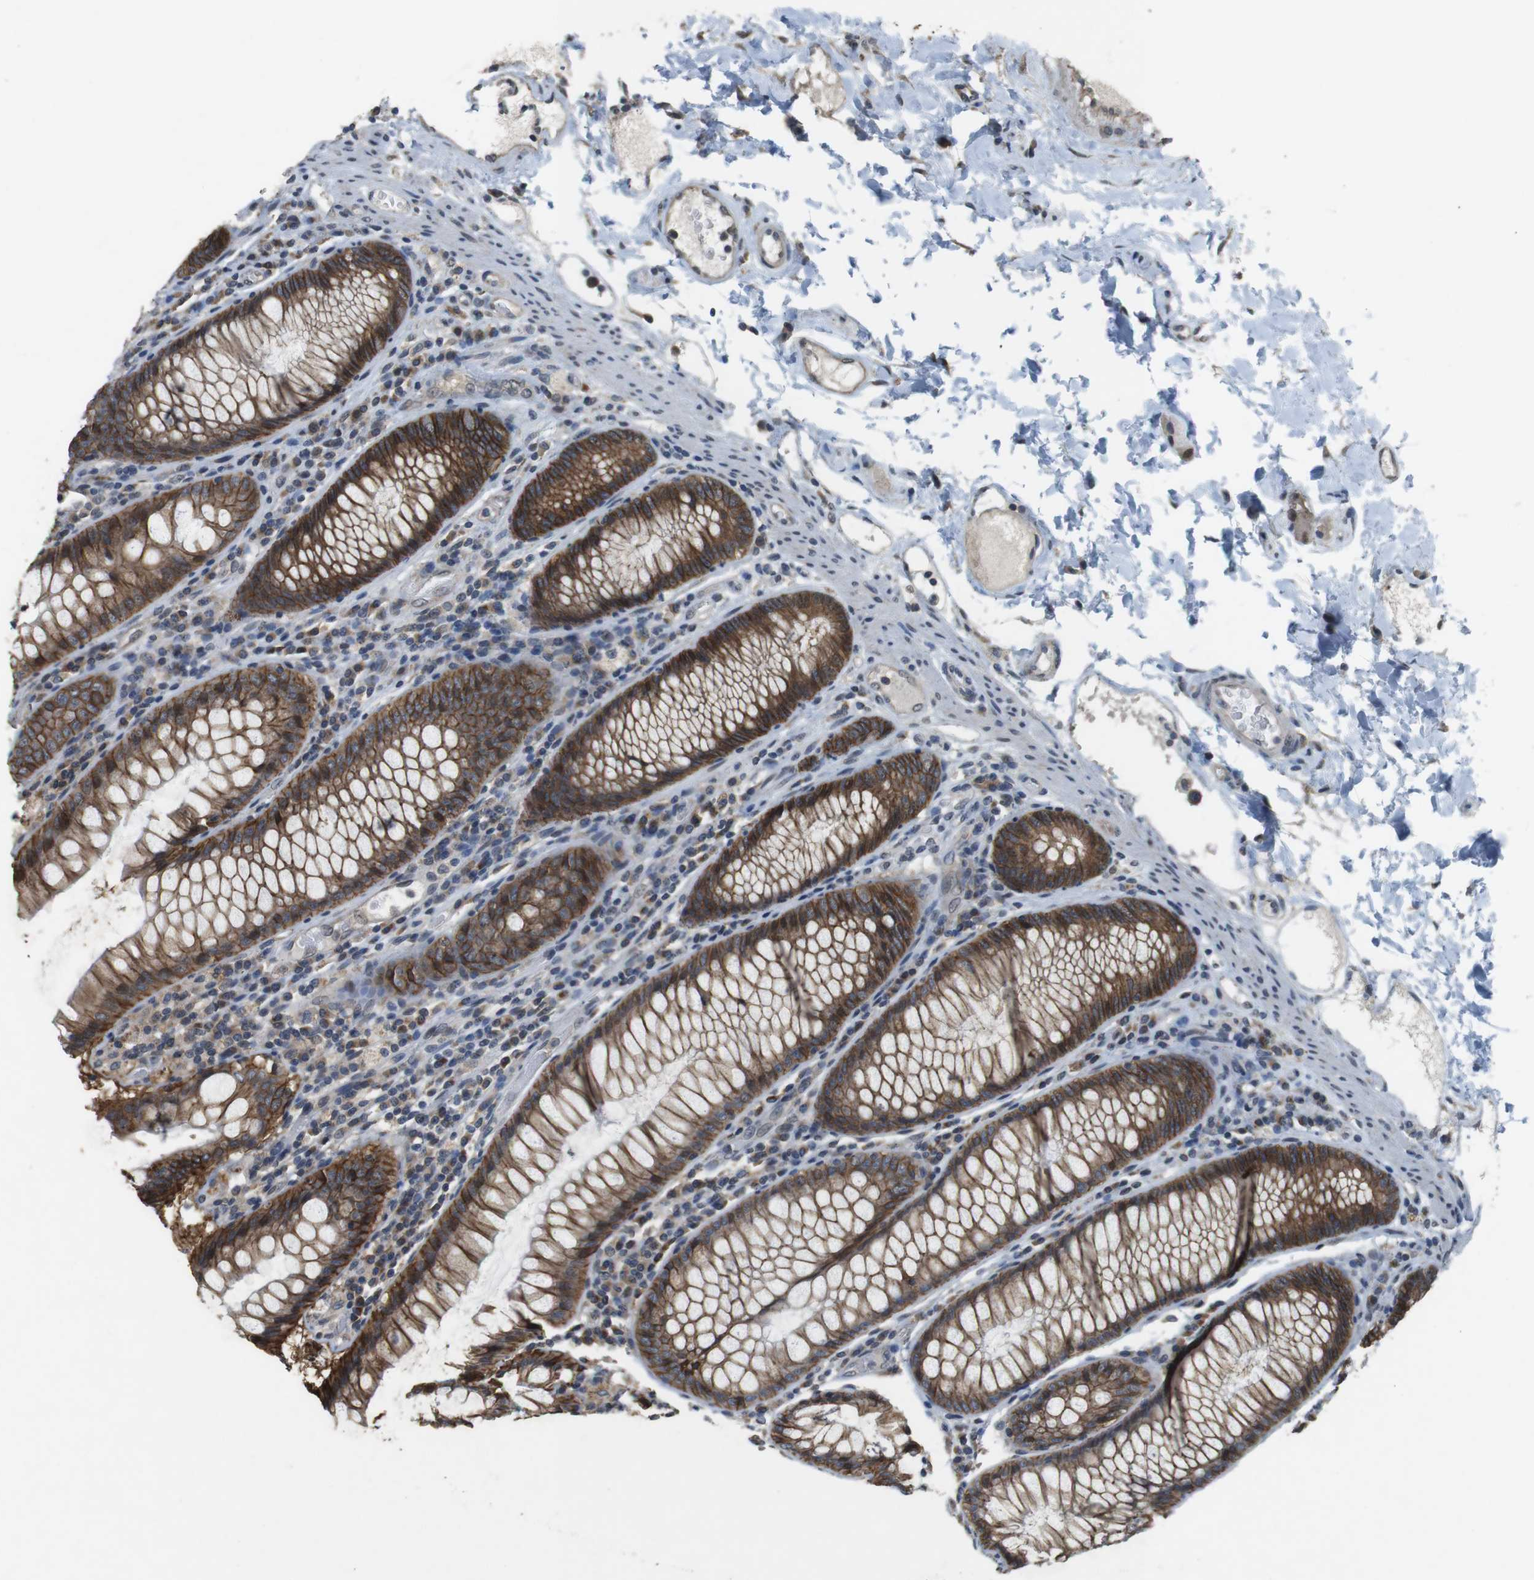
{"staining": {"intensity": "weak", "quantity": ">75%", "location": "cytoplasmic/membranous"}, "tissue": "colon", "cell_type": "Endothelial cells", "image_type": "normal", "snomed": [{"axis": "morphology", "description": "Normal tissue, NOS"}, {"axis": "topography", "description": "Colon"}], "caption": "Protein staining of normal colon displays weak cytoplasmic/membranous expression in about >75% of endothelial cells.", "gene": "CLDN7", "patient": {"sex": "female", "age": 46}}